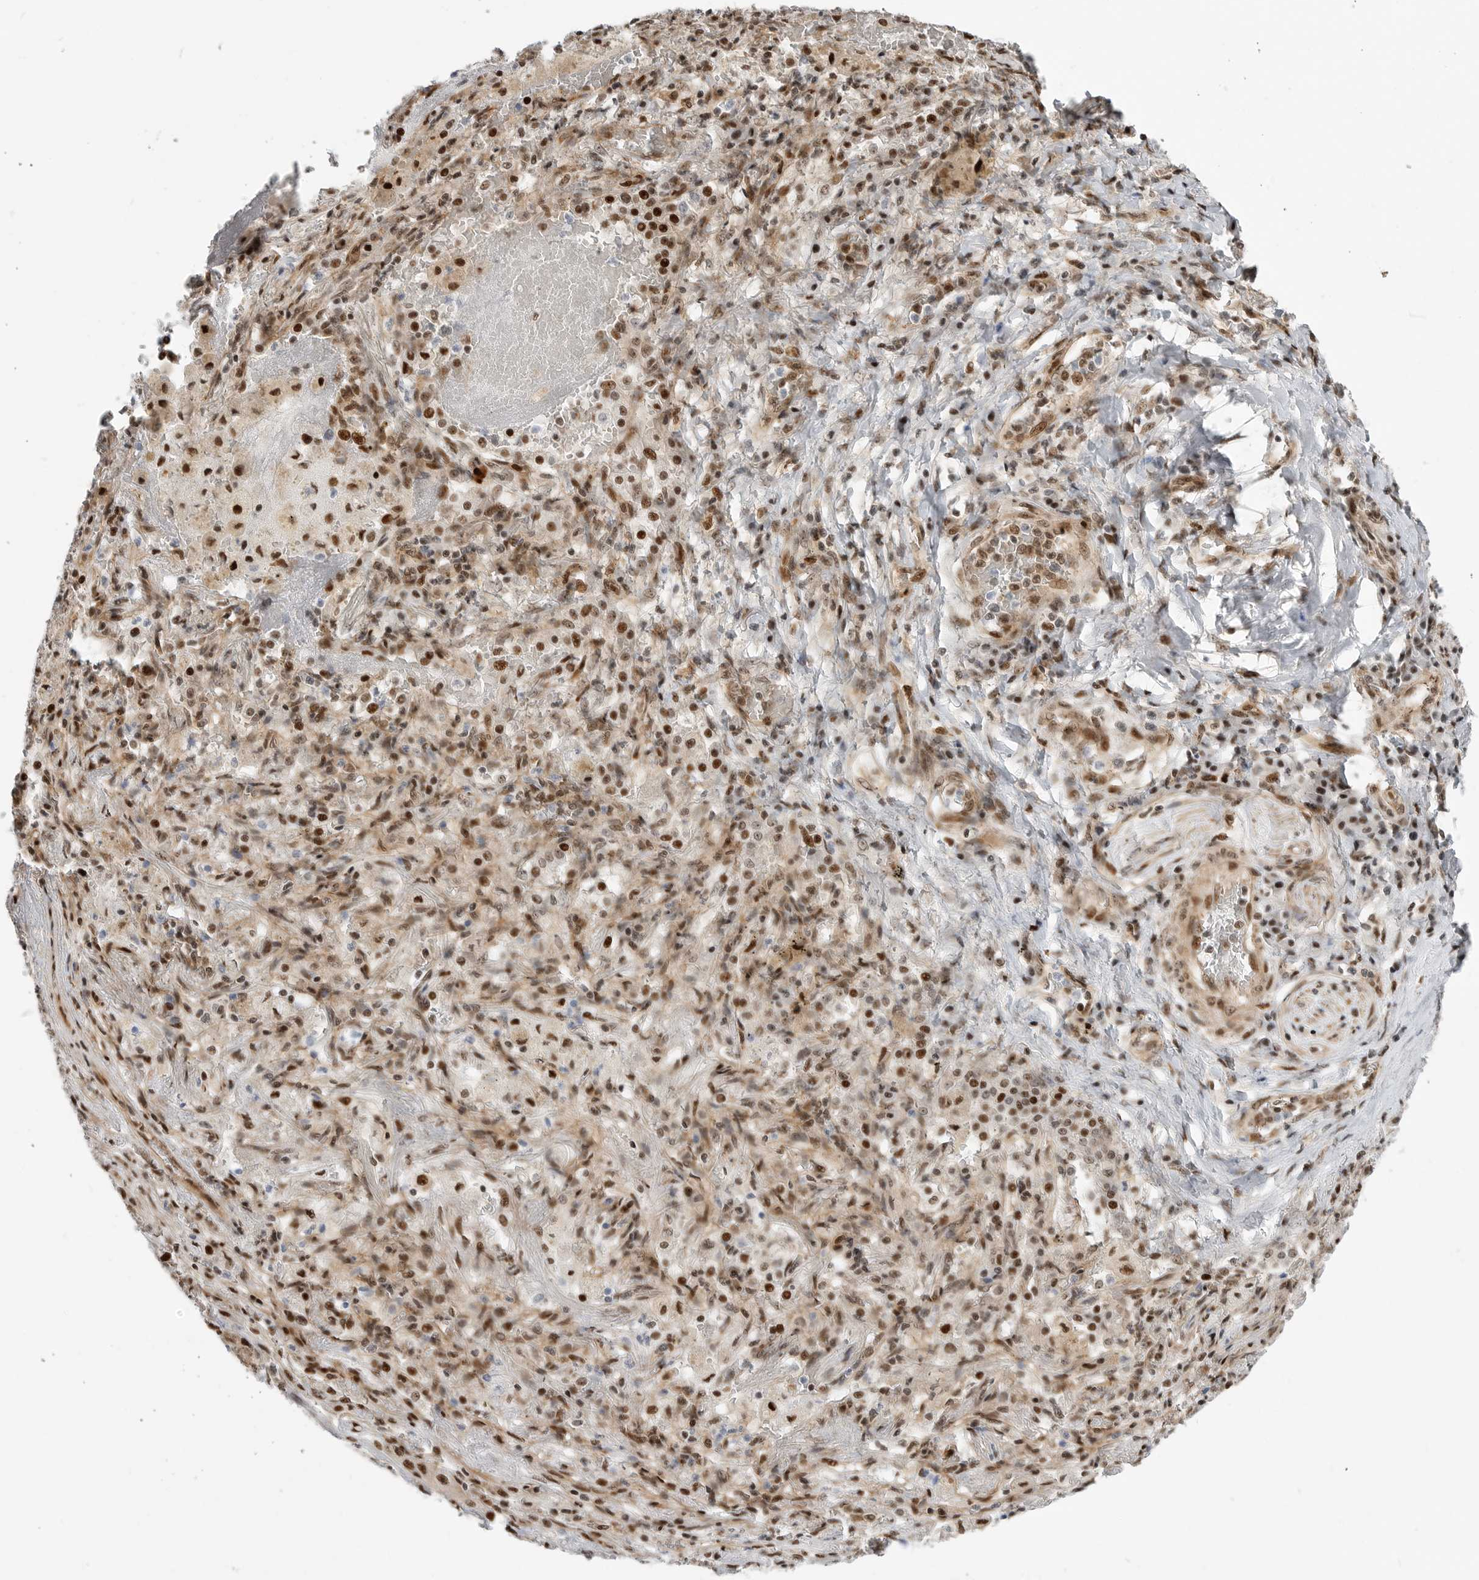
{"staining": {"intensity": "moderate", "quantity": ">75%", "location": "nuclear"}, "tissue": "lung cancer", "cell_type": "Tumor cells", "image_type": "cancer", "snomed": [{"axis": "morphology", "description": "Squamous cell carcinoma, NOS"}, {"axis": "topography", "description": "Lung"}], "caption": "An image showing moderate nuclear staining in about >75% of tumor cells in lung cancer (squamous cell carcinoma), as visualized by brown immunohistochemical staining.", "gene": "GPATCH2", "patient": {"sex": "male", "age": 61}}